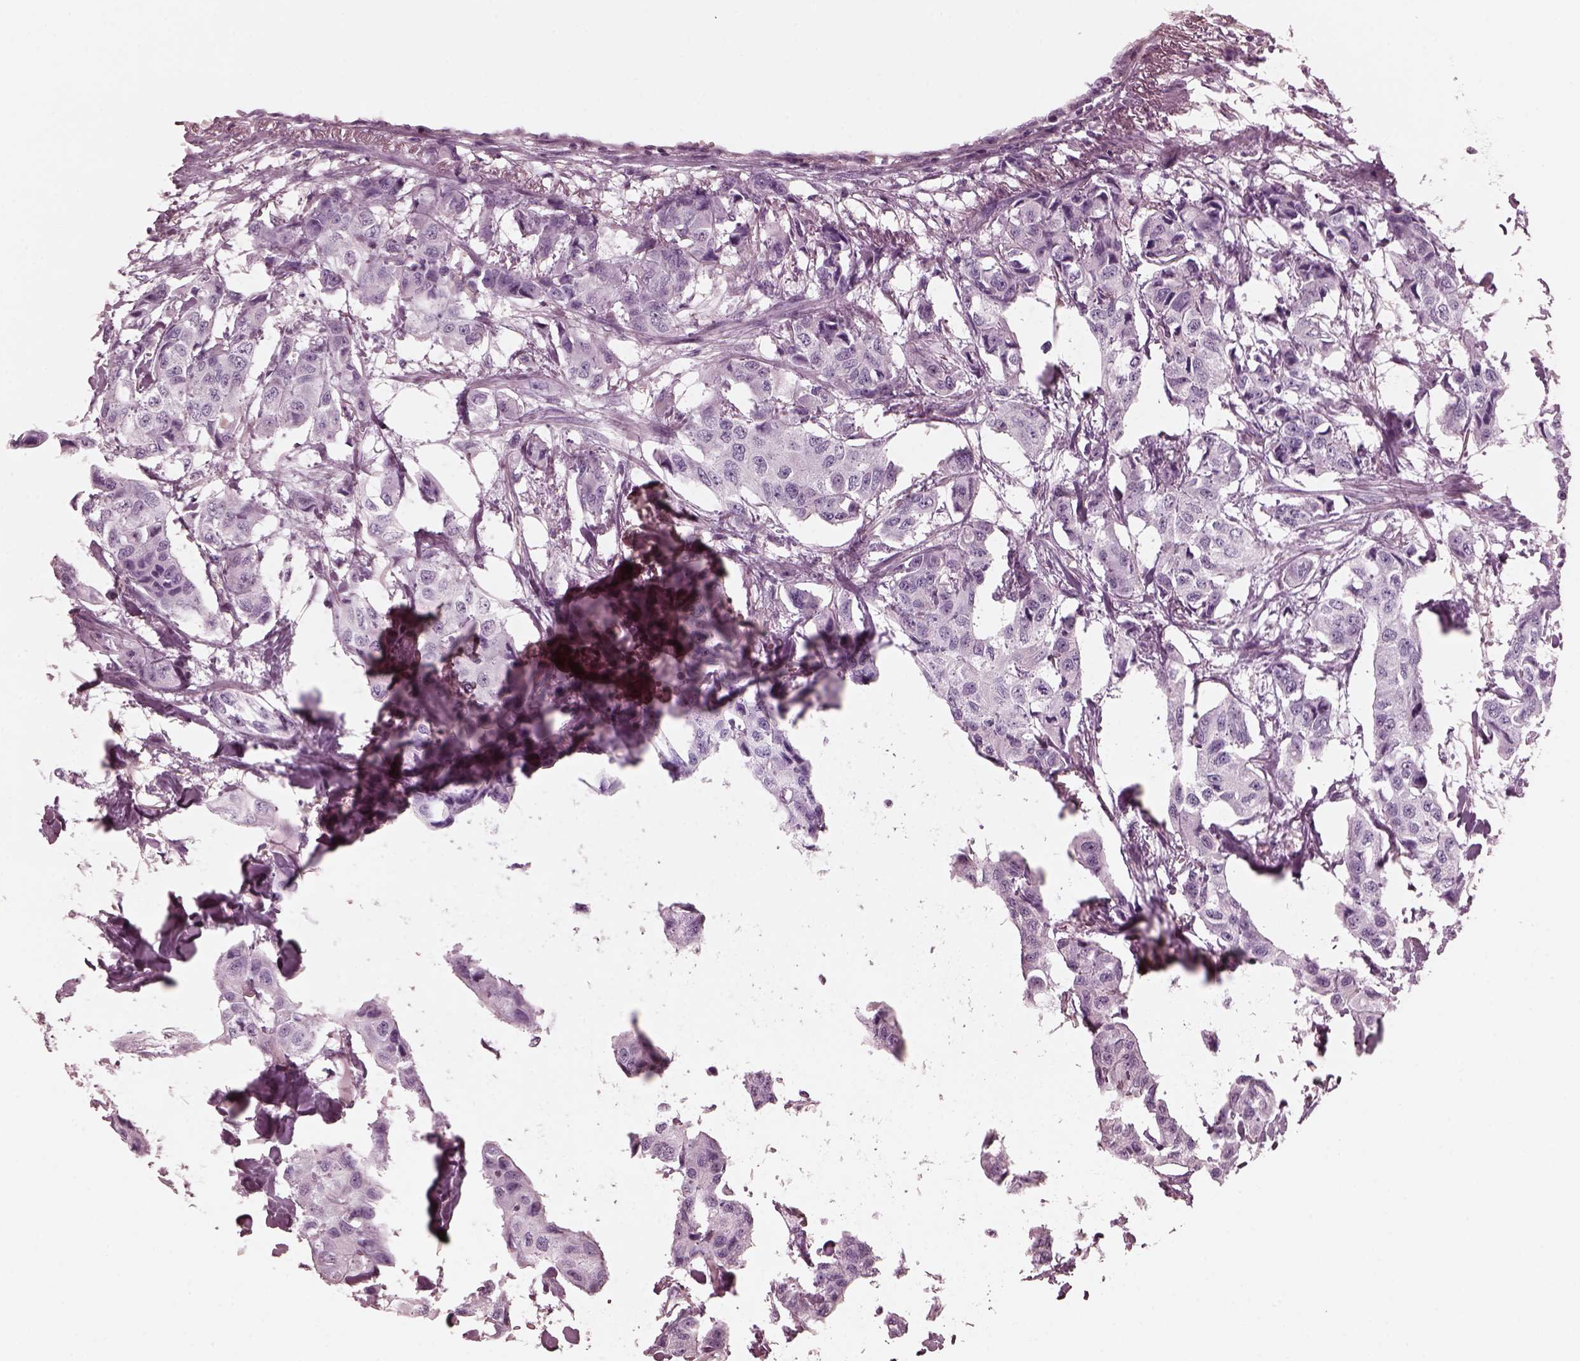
{"staining": {"intensity": "negative", "quantity": "none", "location": "none"}, "tissue": "breast cancer", "cell_type": "Tumor cells", "image_type": "cancer", "snomed": [{"axis": "morphology", "description": "Duct carcinoma"}, {"axis": "topography", "description": "Breast"}], "caption": "Immunohistochemical staining of breast cancer (infiltrating ductal carcinoma) reveals no significant staining in tumor cells.", "gene": "CGA", "patient": {"sex": "female", "age": 80}}